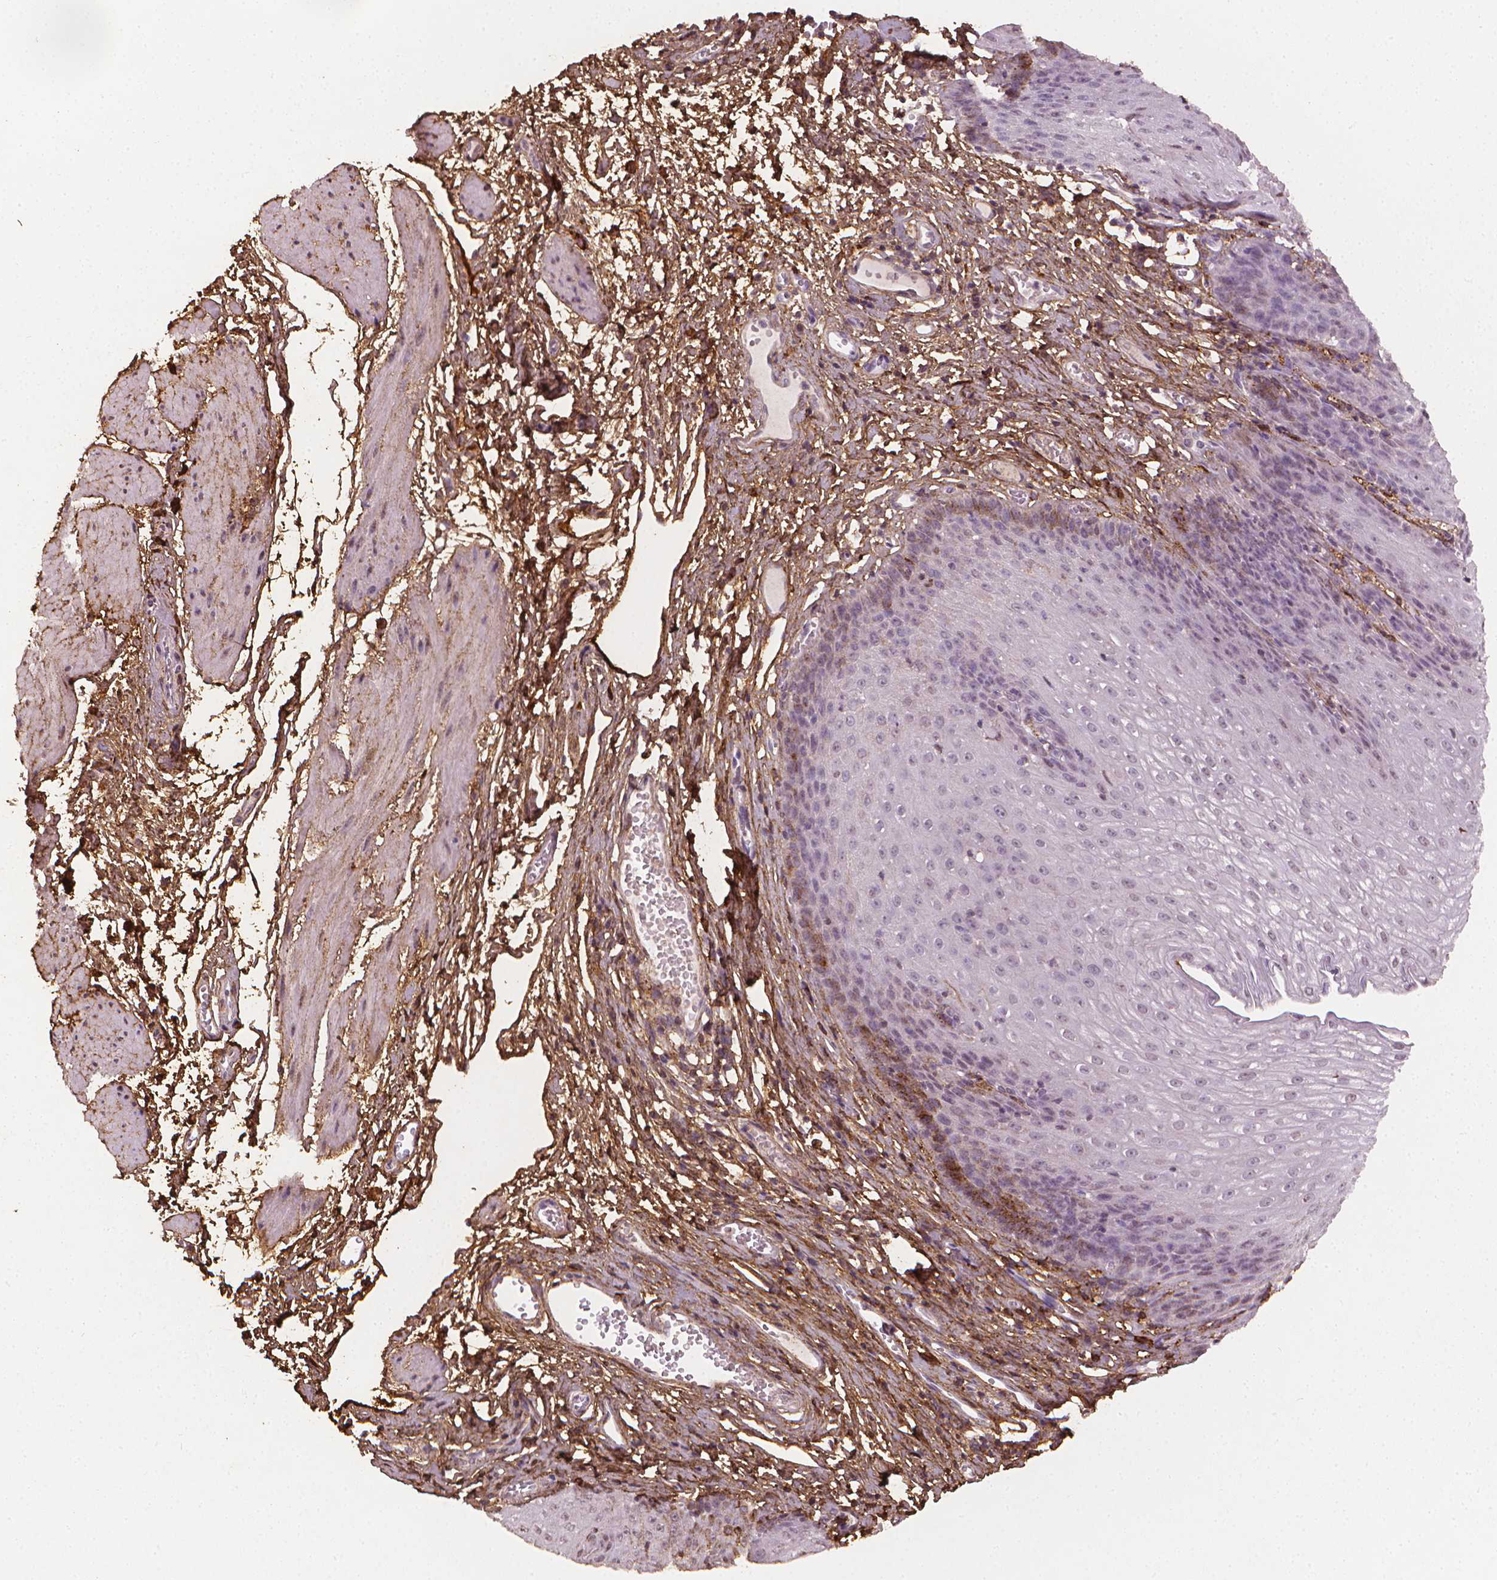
{"staining": {"intensity": "negative", "quantity": "none", "location": "none"}, "tissue": "esophagus", "cell_type": "Squamous epithelial cells", "image_type": "normal", "snomed": [{"axis": "morphology", "description": "Normal tissue, NOS"}, {"axis": "topography", "description": "Esophagus"}], "caption": "Benign esophagus was stained to show a protein in brown. There is no significant expression in squamous epithelial cells. (Brightfield microscopy of DAB immunohistochemistry (IHC) at high magnification).", "gene": "DCN", "patient": {"sex": "male", "age": 72}}